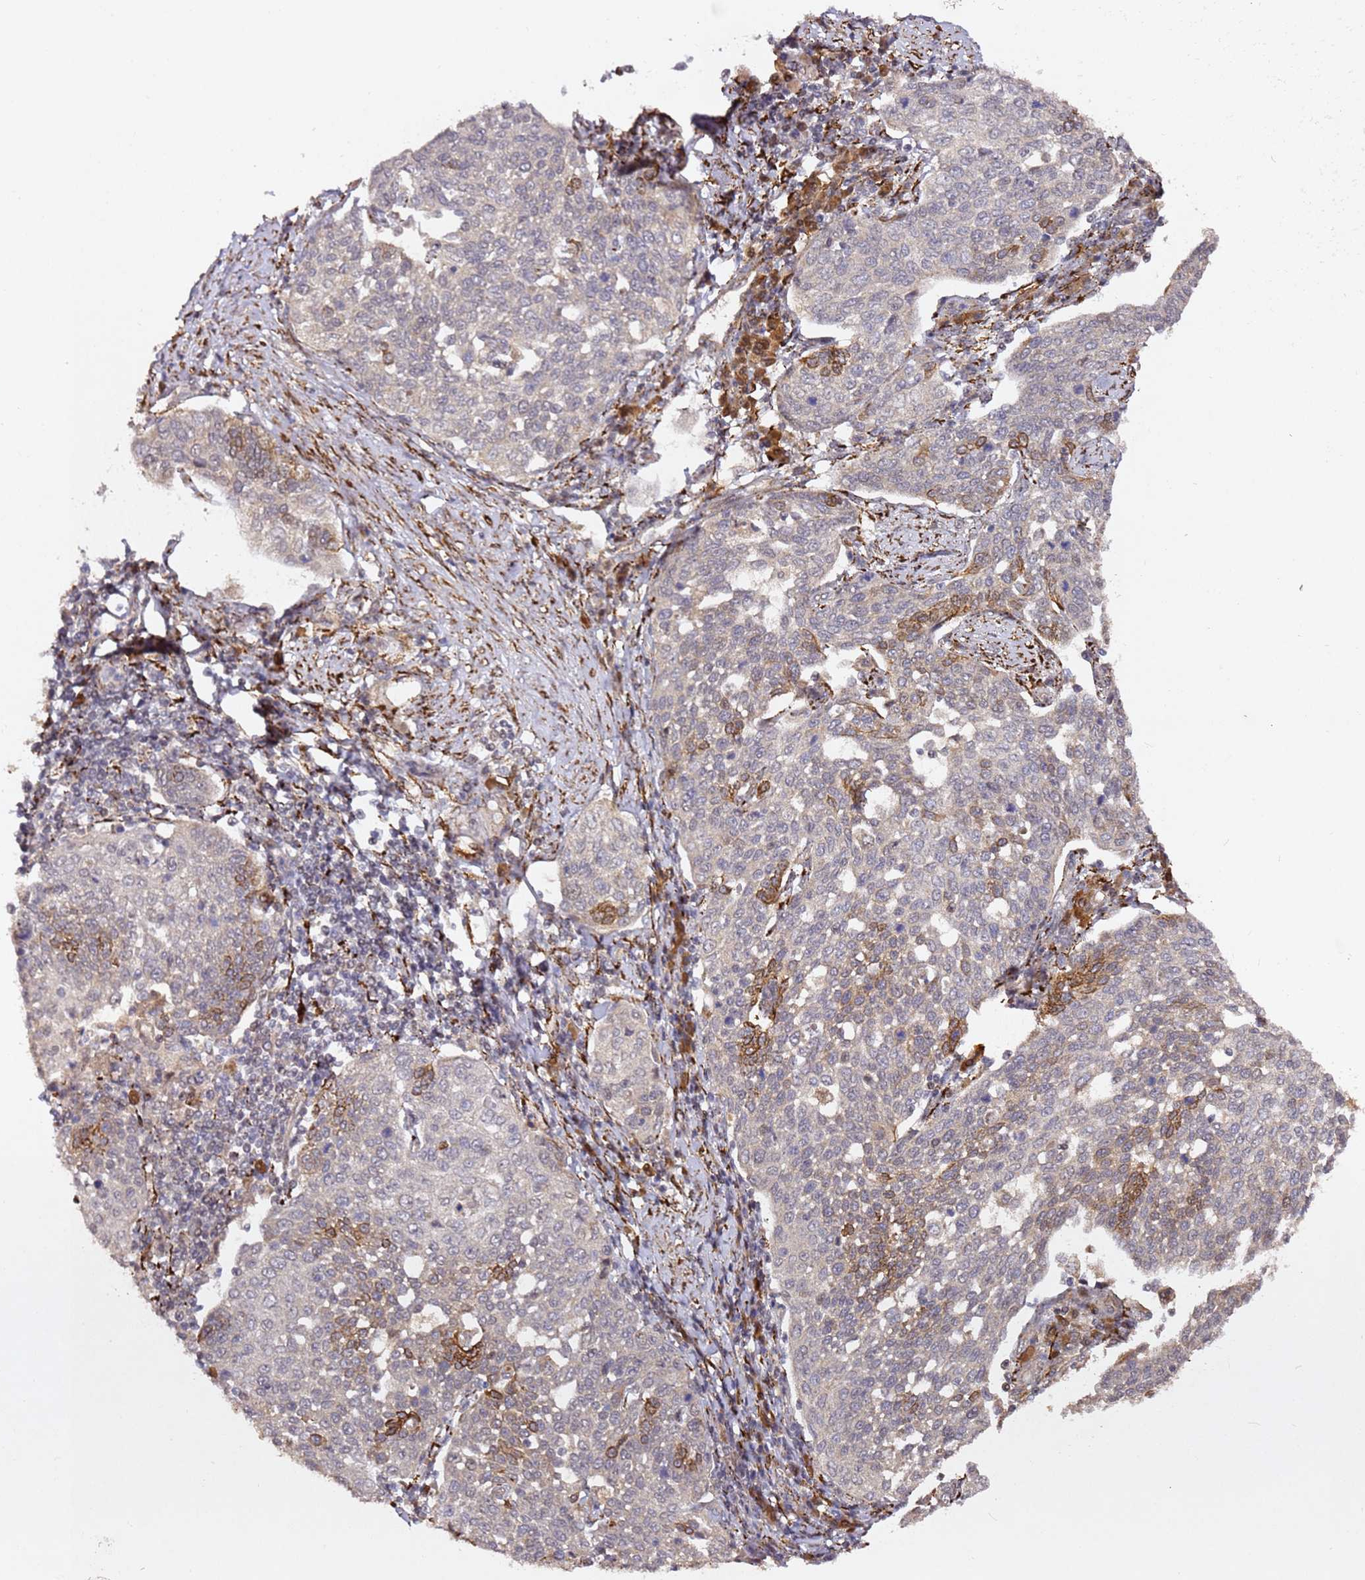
{"staining": {"intensity": "moderate", "quantity": "<25%", "location": "cytoplasmic/membranous"}, "tissue": "cervical cancer", "cell_type": "Tumor cells", "image_type": "cancer", "snomed": [{"axis": "morphology", "description": "Squamous cell carcinoma, NOS"}, {"axis": "topography", "description": "Cervix"}], "caption": "IHC of cervical cancer (squamous cell carcinoma) reveals low levels of moderate cytoplasmic/membranous staining in about <25% of tumor cells. (Stains: DAB in brown, nuclei in blue, Microscopy: brightfield microscopy at high magnification).", "gene": "ALG11", "patient": {"sex": "female", "age": 34}}